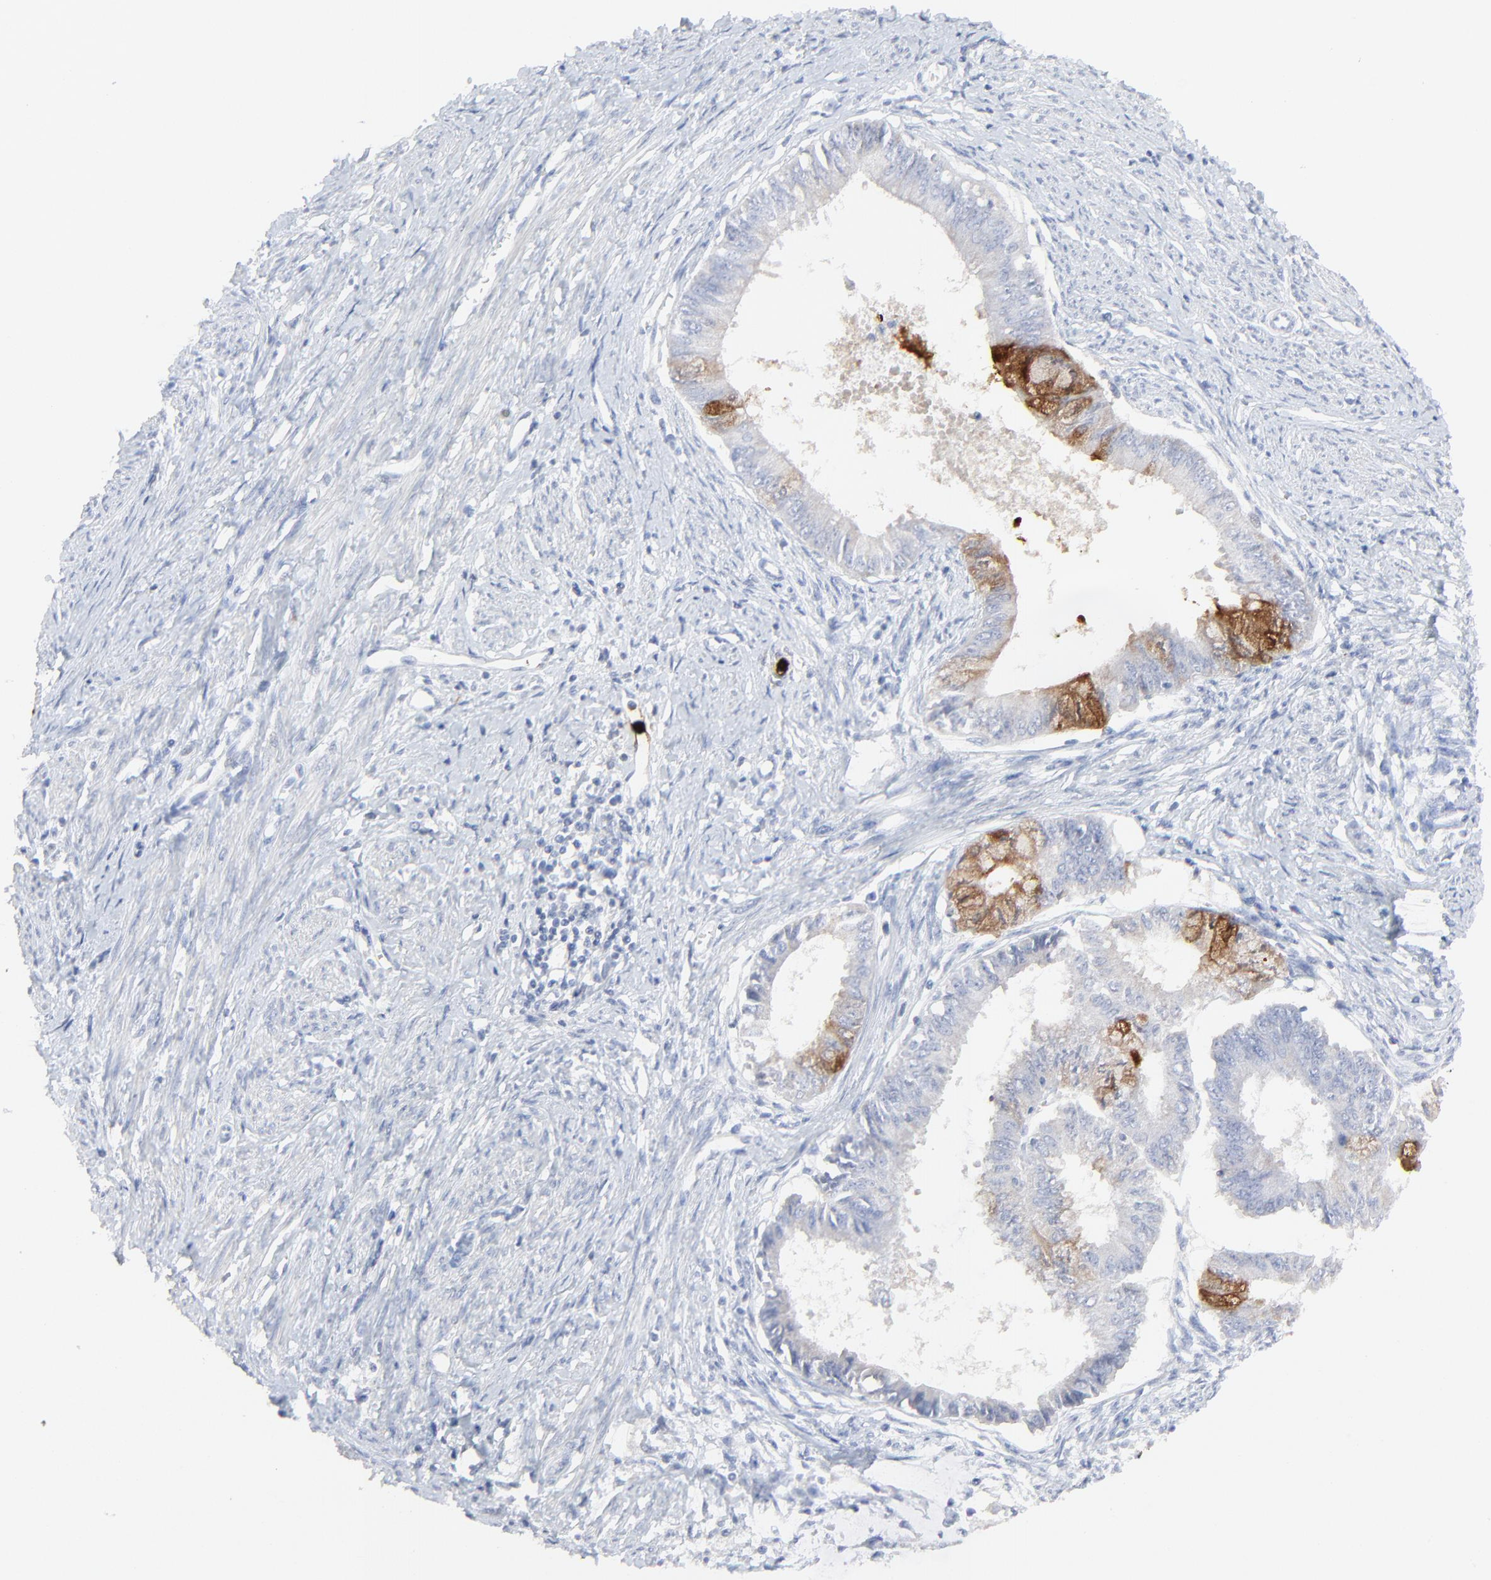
{"staining": {"intensity": "moderate", "quantity": "25%-75%", "location": "cytoplasmic/membranous"}, "tissue": "endometrial cancer", "cell_type": "Tumor cells", "image_type": "cancer", "snomed": [{"axis": "morphology", "description": "Adenocarcinoma, NOS"}, {"axis": "topography", "description": "Endometrium"}], "caption": "This micrograph exhibits IHC staining of human adenocarcinoma (endometrial), with medium moderate cytoplasmic/membranous expression in approximately 25%-75% of tumor cells.", "gene": "LCN2", "patient": {"sex": "female", "age": 76}}